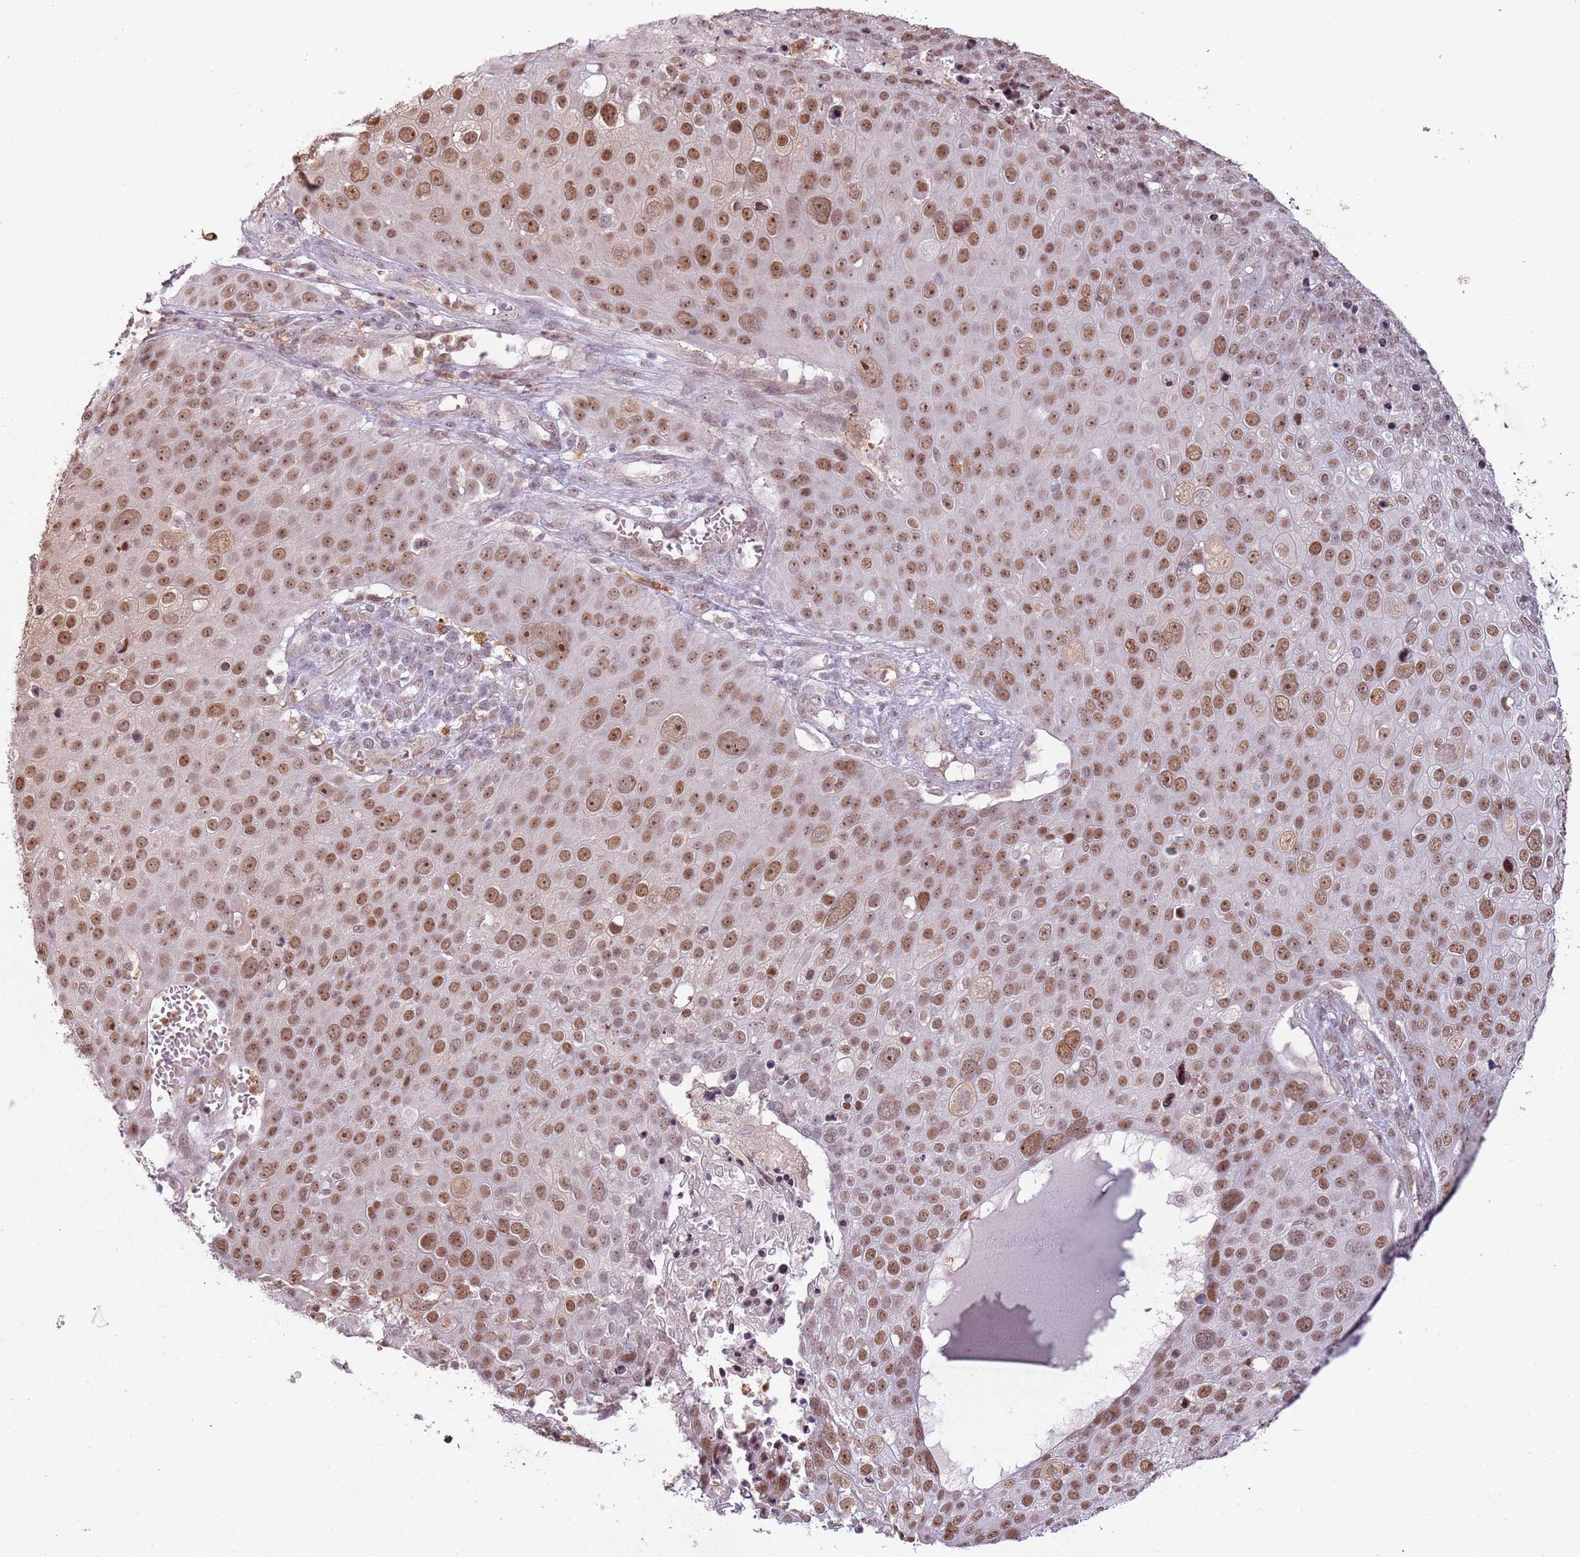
{"staining": {"intensity": "moderate", "quantity": ">75%", "location": "nuclear"}, "tissue": "skin cancer", "cell_type": "Tumor cells", "image_type": "cancer", "snomed": [{"axis": "morphology", "description": "Squamous cell carcinoma, NOS"}, {"axis": "topography", "description": "Skin"}], "caption": "Skin cancer (squamous cell carcinoma) stained with a protein marker shows moderate staining in tumor cells.", "gene": "REXO4", "patient": {"sex": "male", "age": 71}}